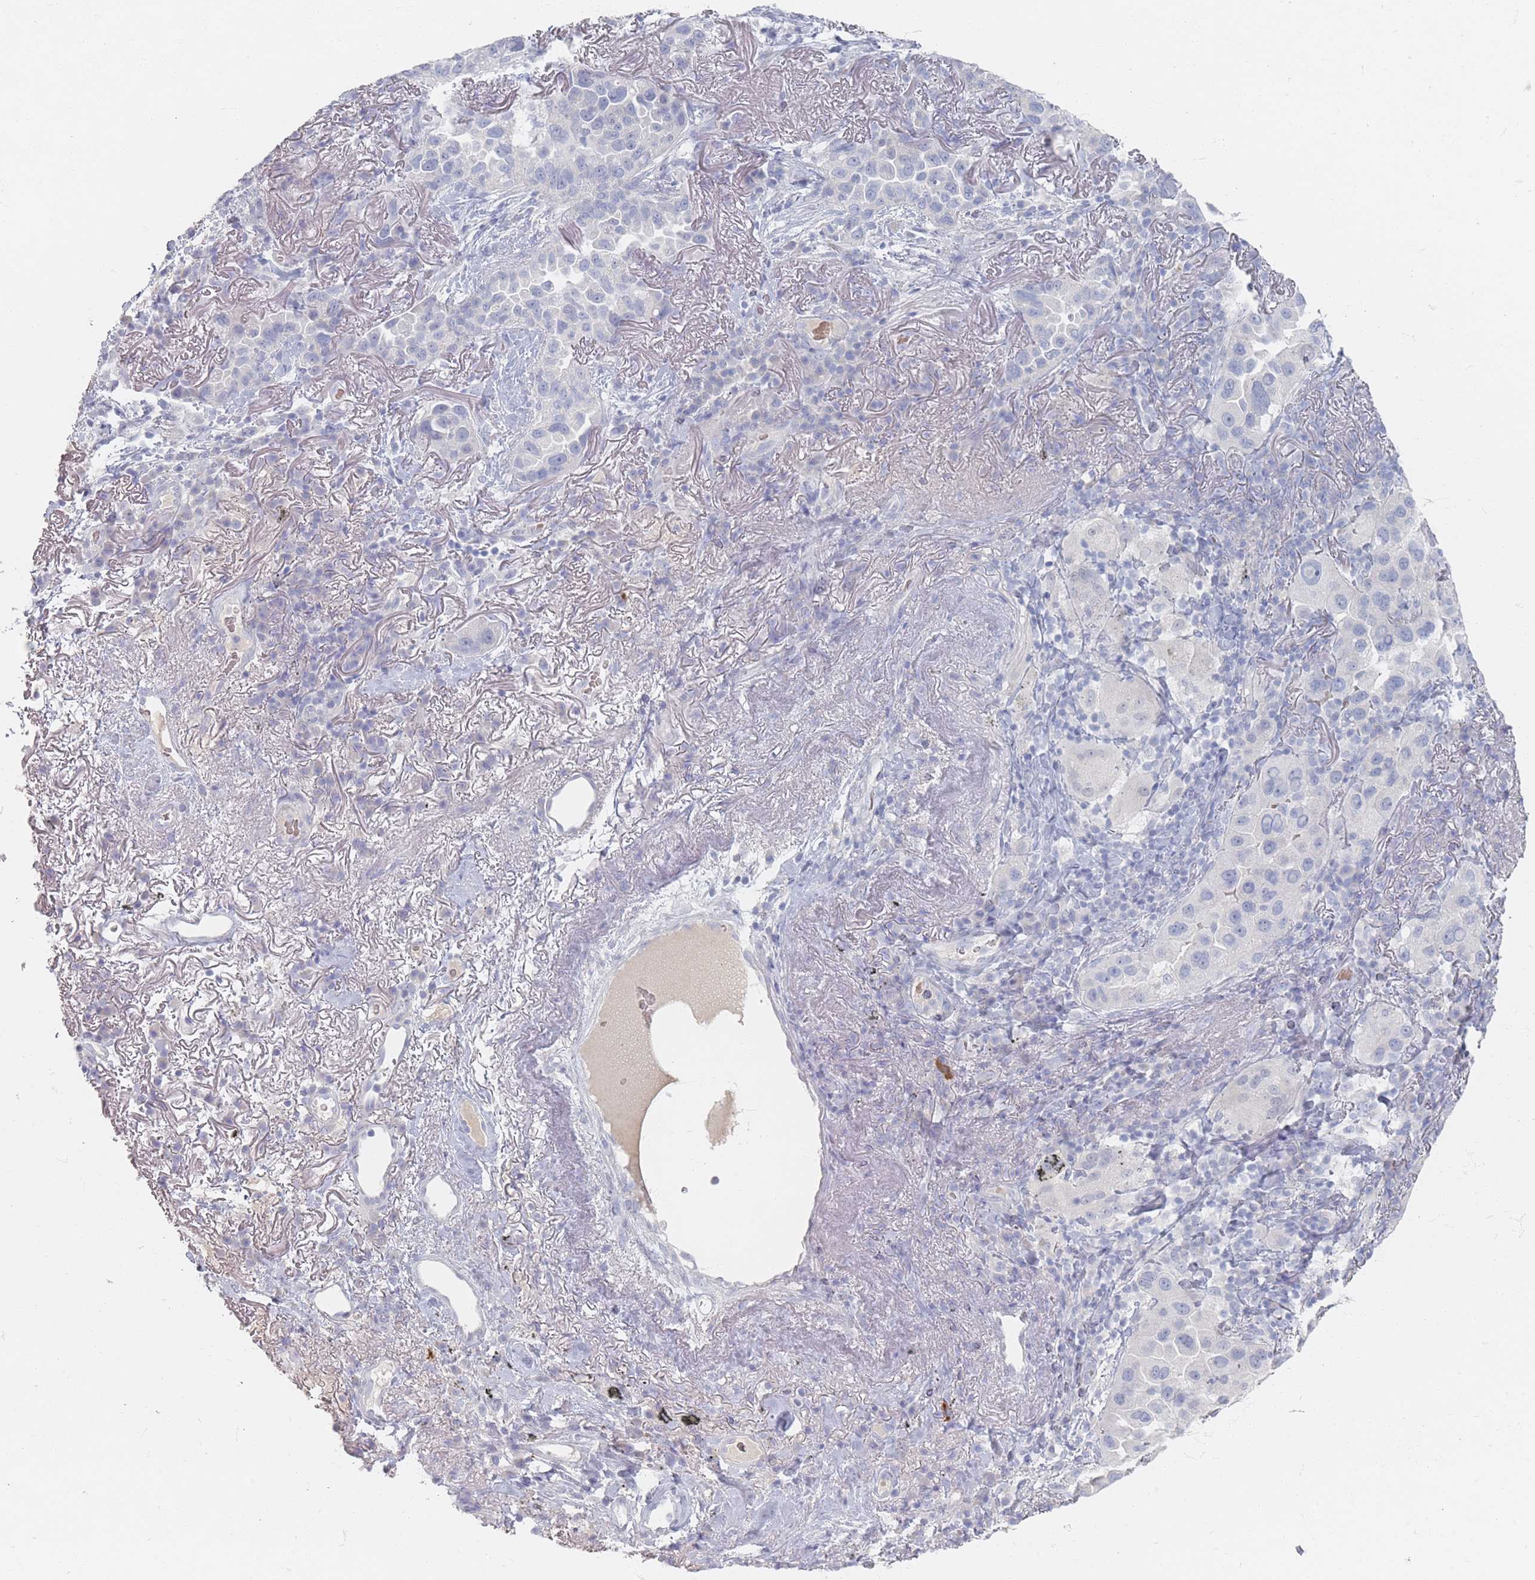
{"staining": {"intensity": "negative", "quantity": "none", "location": "none"}, "tissue": "lung cancer", "cell_type": "Tumor cells", "image_type": "cancer", "snomed": [{"axis": "morphology", "description": "Adenocarcinoma, NOS"}, {"axis": "topography", "description": "Lung"}], "caption": "A high-resolution image shows immunohistochemistry (IHC) staining of adenocarcinoma (lung), which reveals no significant staining in tumor cells.", "gene": "HELZ2", "patient": {"sex": "female", "age": 69}}